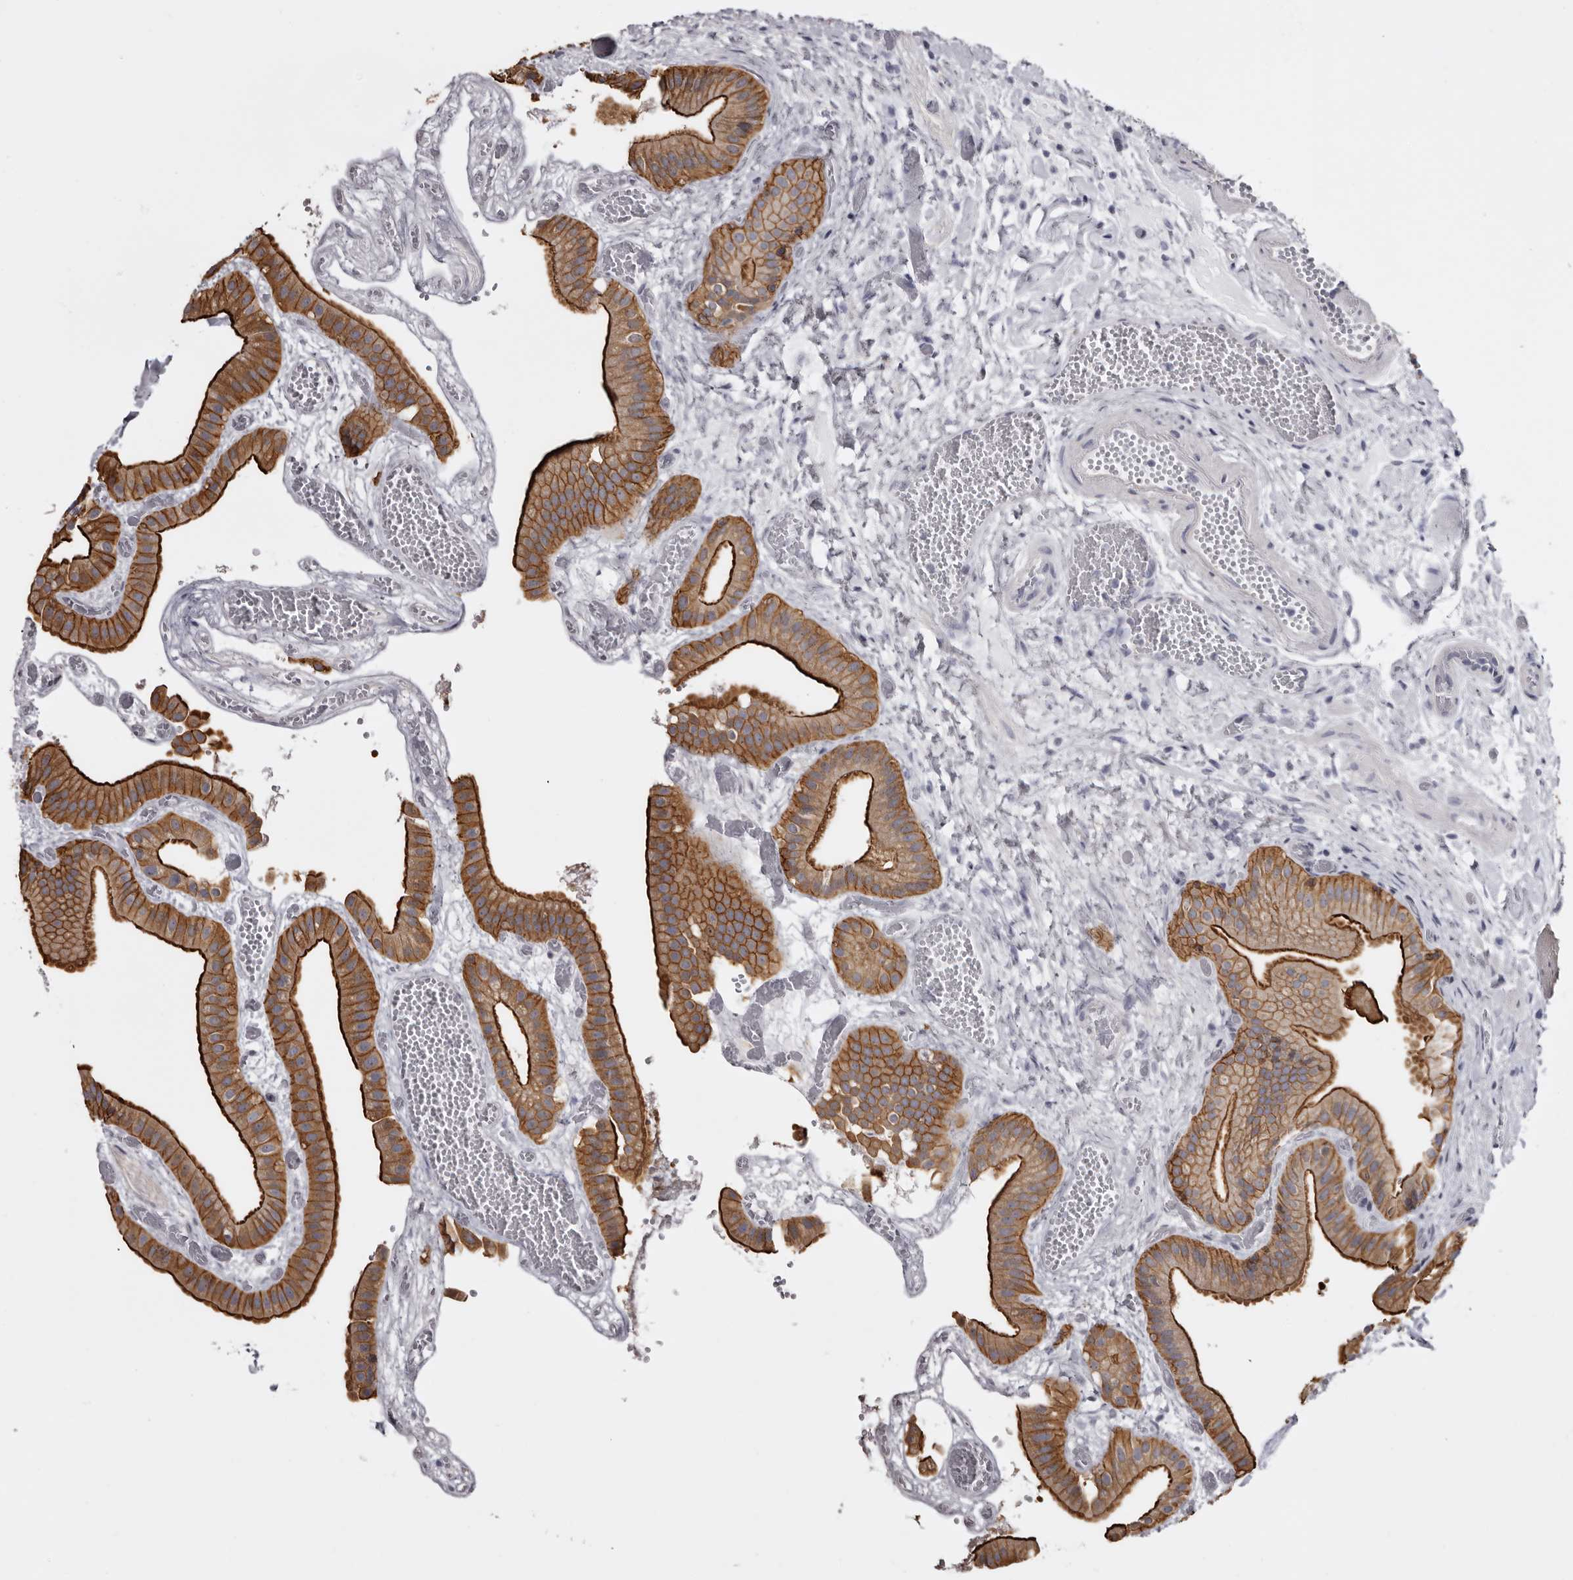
{"staining": {"intensity": "strong", "quantity": ">75%", "location": "cytoplasmic/membranous"}, "tissue": "gallbladder", "cell_type": "Glandular cells", "image_type": "normal", "snomed": [{"axis": "morphology", "description": "Normal tissue, NOS"}, {"axis": "topography", "description": "Gallbladder"}], "caption": "Immunohistochemistry of benign human gallbladder reveals high levels of strong cytoplasmic/membranous expression in approximately >75% of glandular cells. Nuclei are stained in blue.", "gene": "LAD1", "patient": {"sex": "female", "age": 64}}